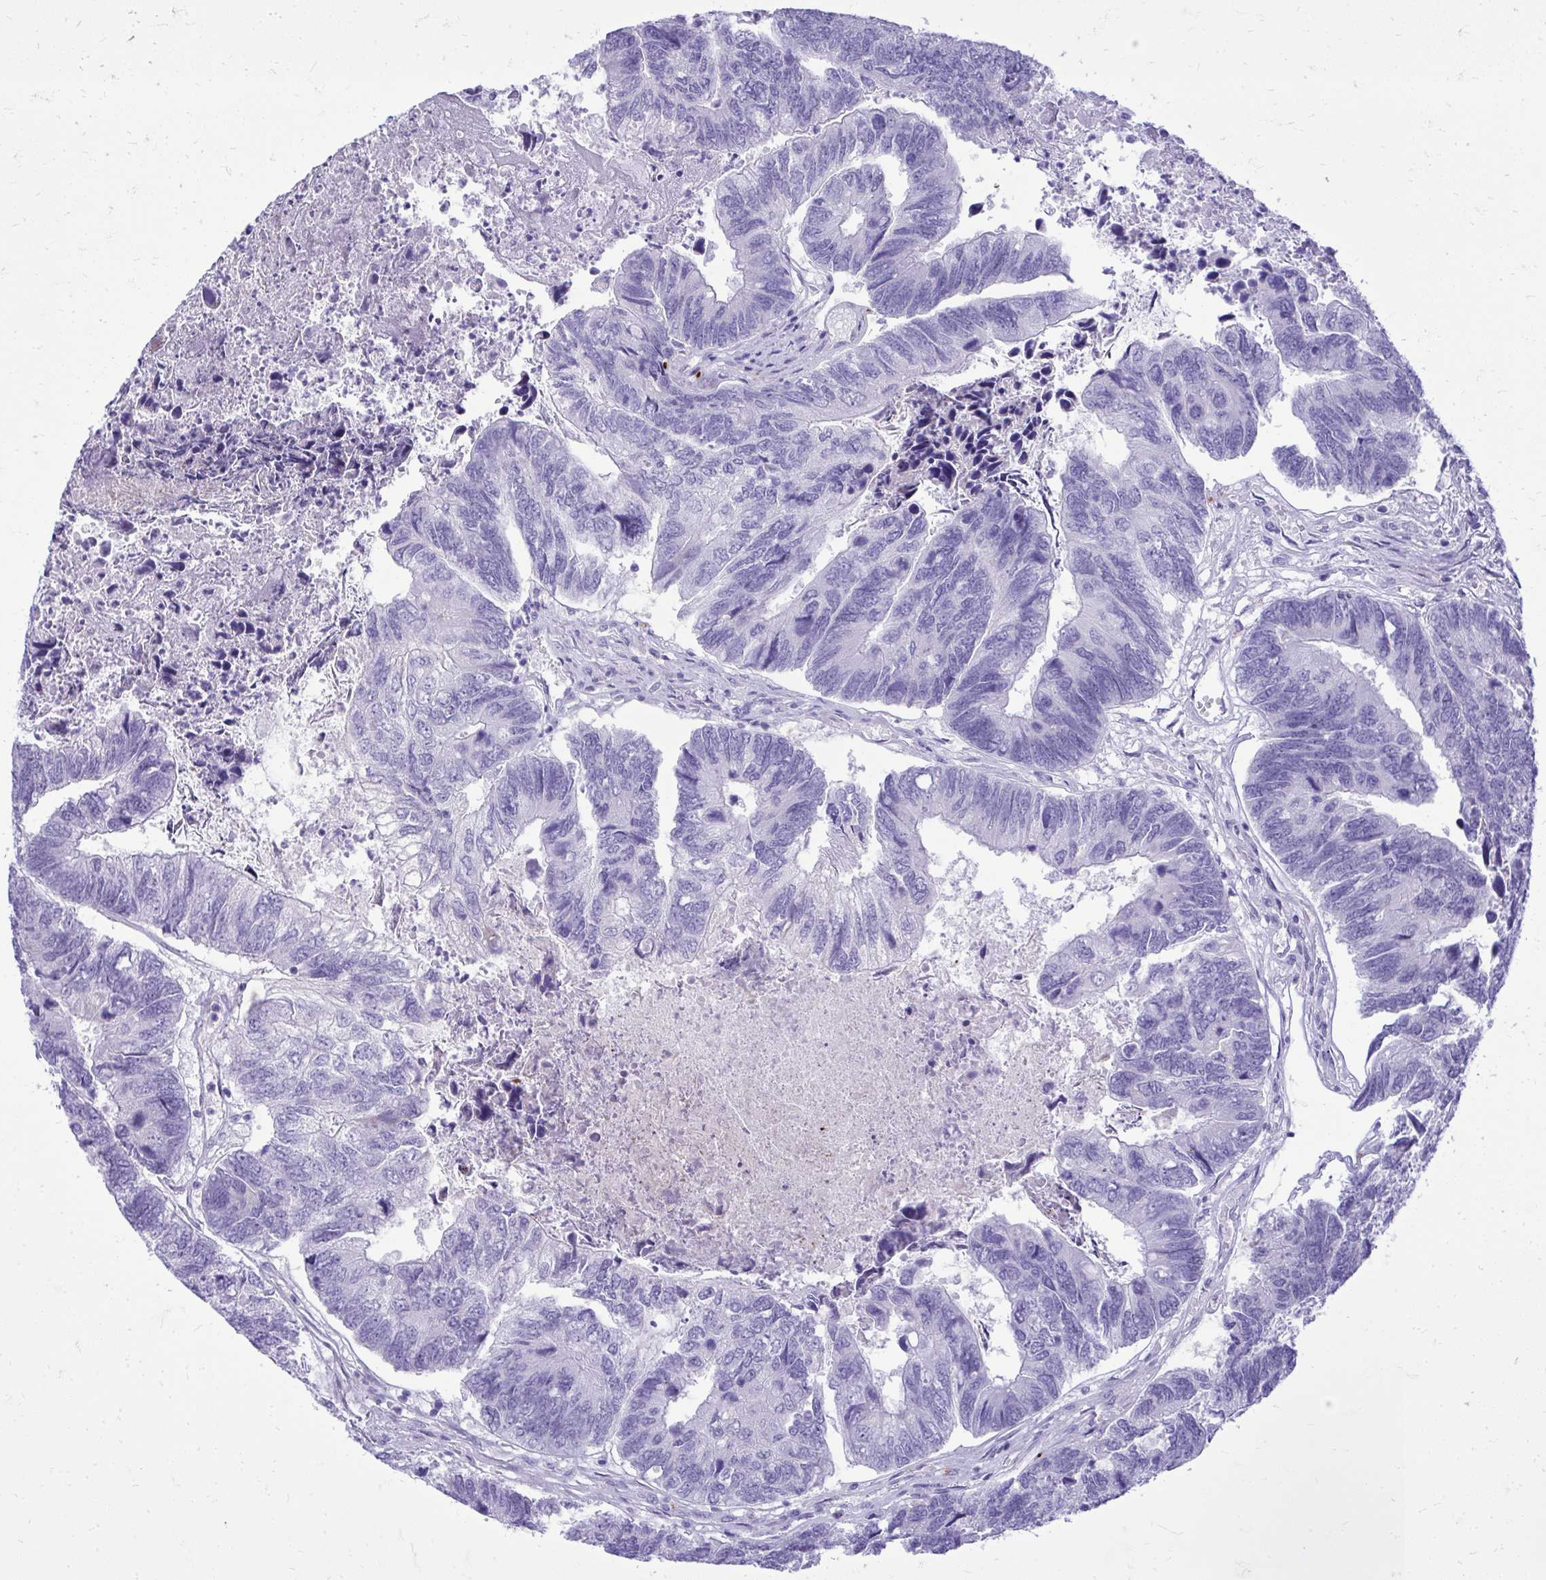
{"staining": {"intensity": "negative", "quantity": "none", "location": "none"}, "tissue": "colorectal cancer", "cell_type": "Tumor cells", "image_type": "cancer", "snomed": [{"axis": "morphology", "description": "Adenocarcinoma, NOS"}, {"axis": "topography", "description": "Colon"}], "caption": "Human colorectal adenocarcinoma stained for a protein using IHC demonstrates no expression in tumor cells.", "gene": "BCL6B", "patient": {"sex": "female", "age": 67}}